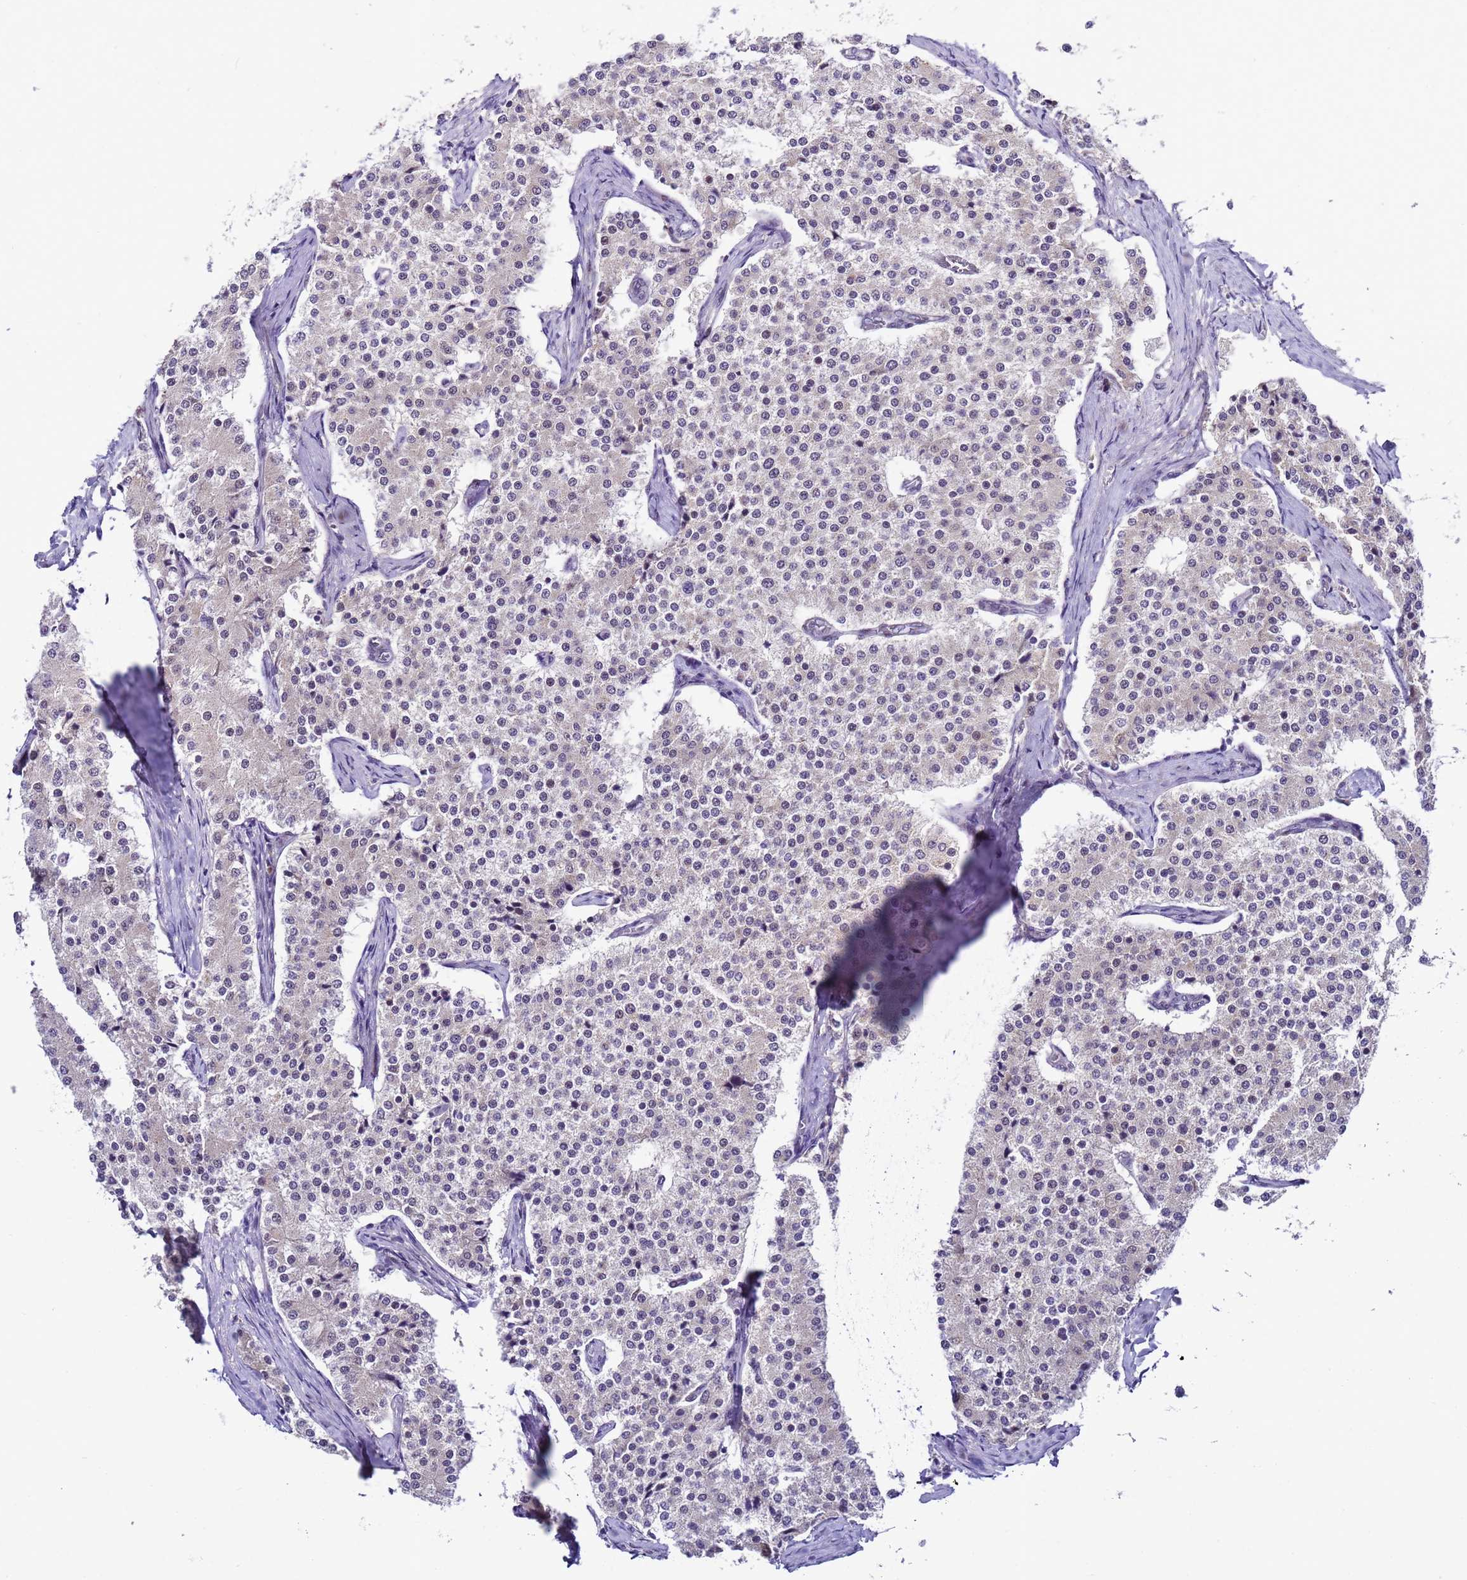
{"staining": {"intensity": "negative", "quantity": "none", "location": "none"}, "tissue": "carcinoid", "cell_type": "Tumor cells", "image_type": "cancer", "snomed": [{"axis": "morphology", "description": "Carcinoid, malignant, NOS"}, {"axis": "topography", "description": "Colon"}], "caption": "Human carcinoid stained for a protein using IHC reveals no positivity in tumor cells.", "gene": "C19orf47", "patient": {"sex": "female", "age": 52}}